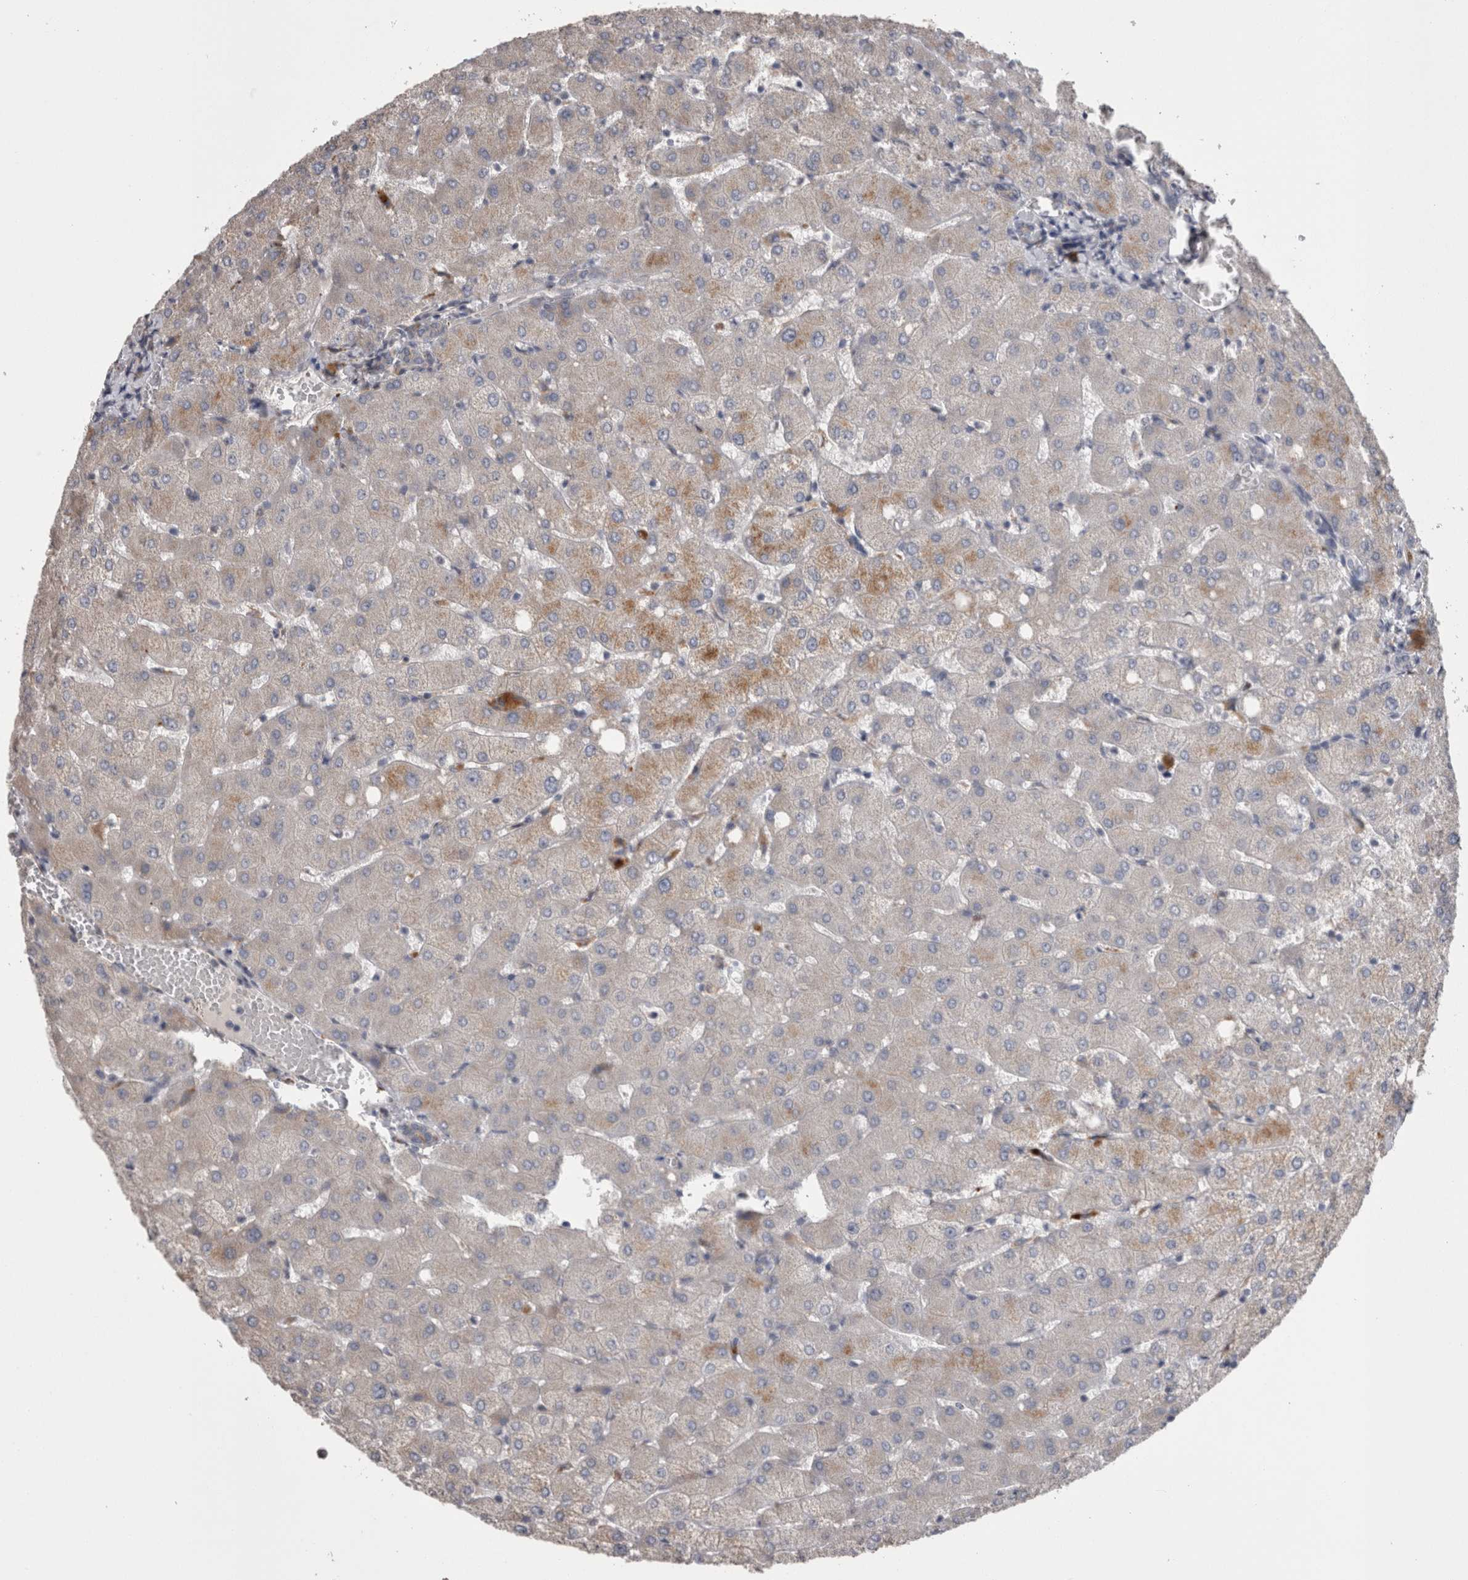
{"staining": {"intensity": "negative", "quantity": "none", "location": "none"}, "tissue": "liver", "cell_type": "Cholangiocytes", "image_type": "normal", "snomed": [{"axis": "morphology", "description": "Normal tissue, NOS"}, {"axis": "topography", "description": "Liver"}], "caption": "Protein analysis of unremarkable liver demonstrates no significant positivity in cholangiocytes. (DAB (3,3'-diaminobenzidine) immunohistochemistry (IHC), high magnification).", "gene": "STC1", "patient": {"sex": "female", "age": 54}}